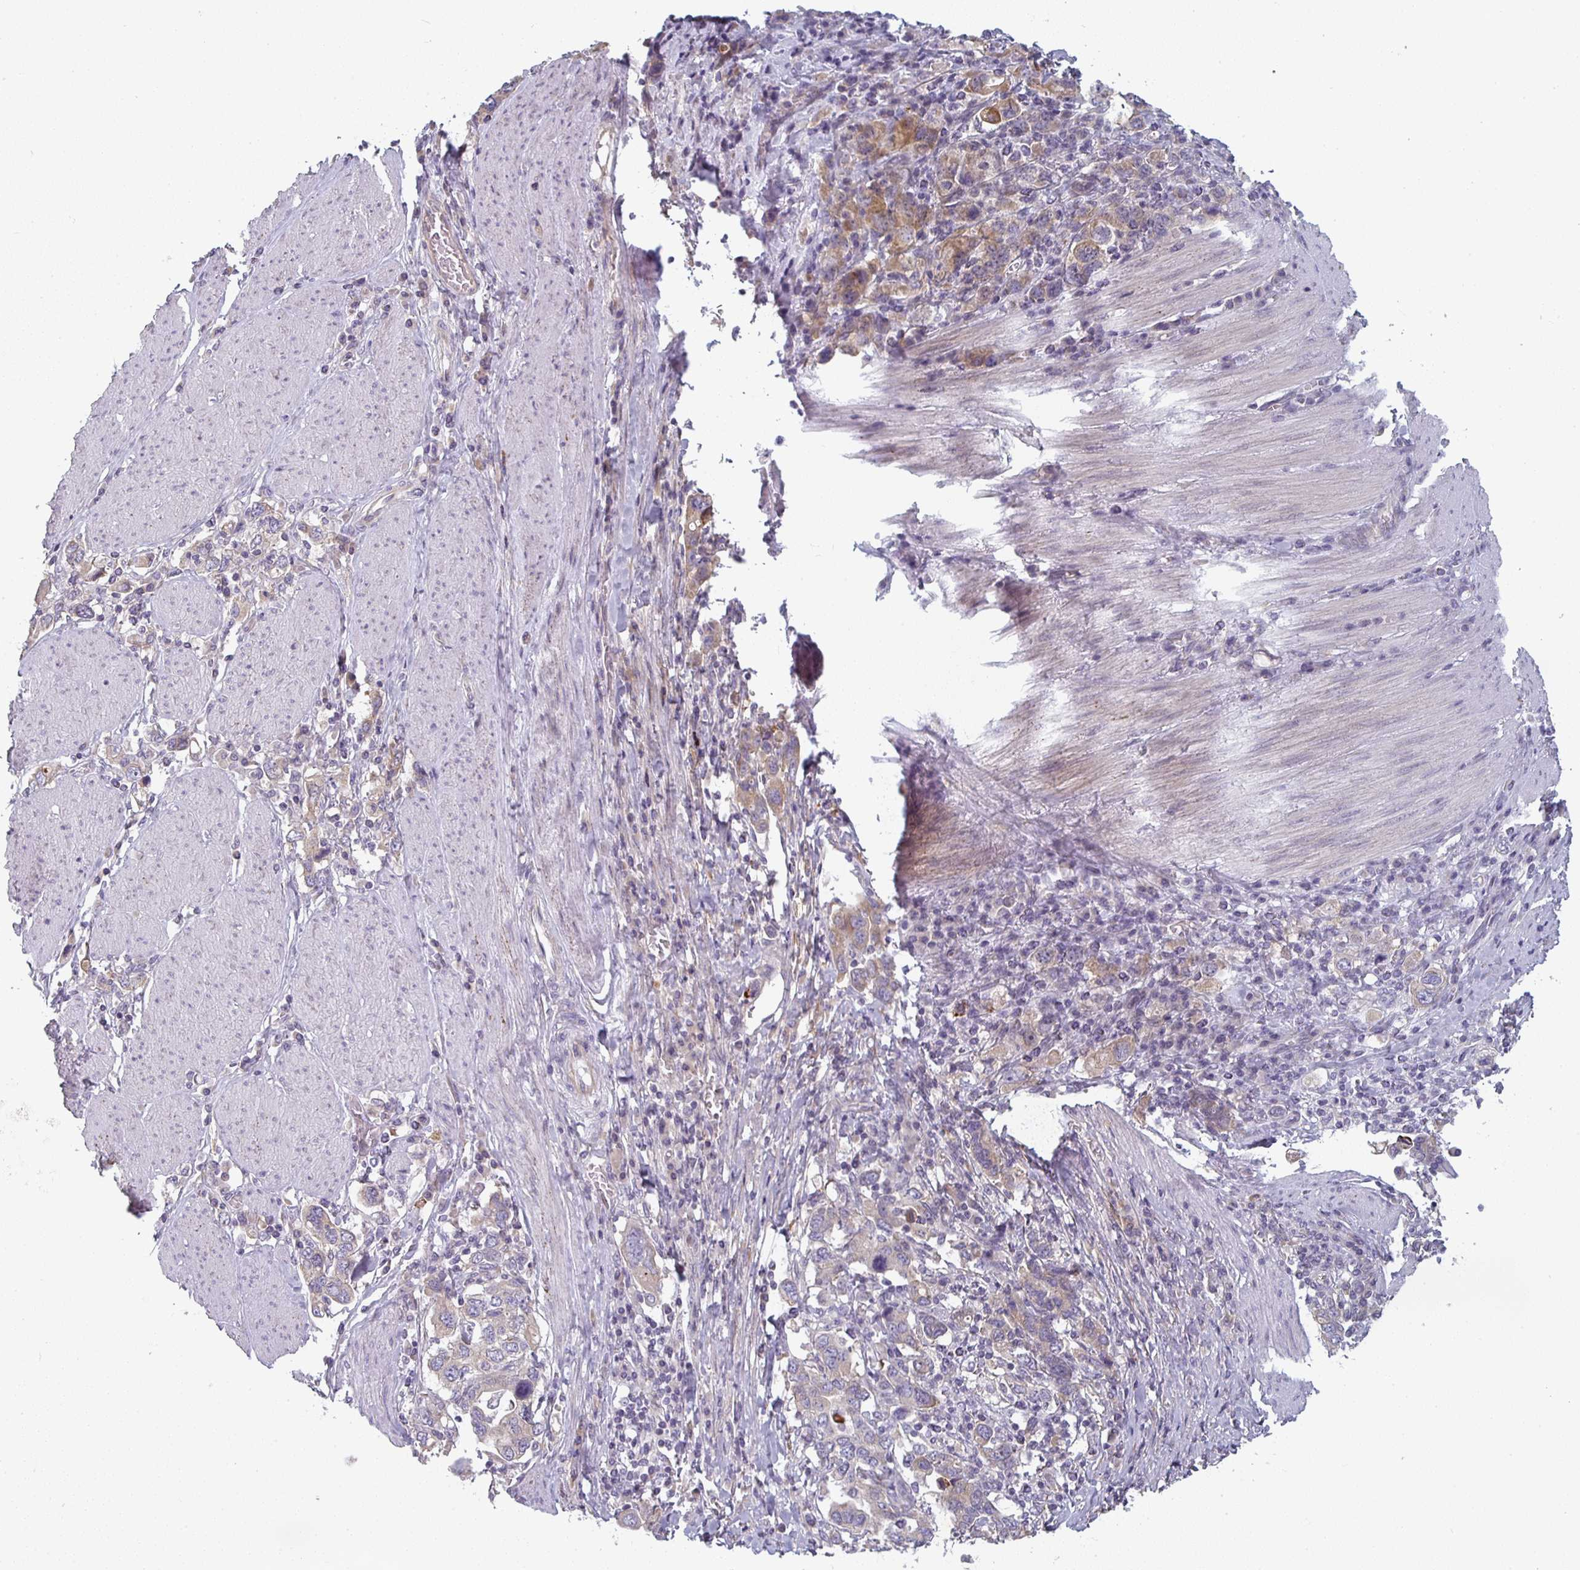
{"staining": {"intensity": "weak", "quantity": "<25%", "location": "cytoplasmic/membranous"}, "tissue": "stomach cancer", "cell_type": "Tumor cells", "image_type": "cancer", "snomed": [{"axis": "morphology", "description": "Adenocarcinoma, NOS"}, {"axis": "topography", "description": "Stomach, upper"}, {"axis": "topography", "description": "Stomach"}], "caption": "Stomach cancer was stained to show a protein in brown. There is no significant staining in tumor cells.", "gene": "CTHRC1", "patient": {"sex": "male", "age": 62}}